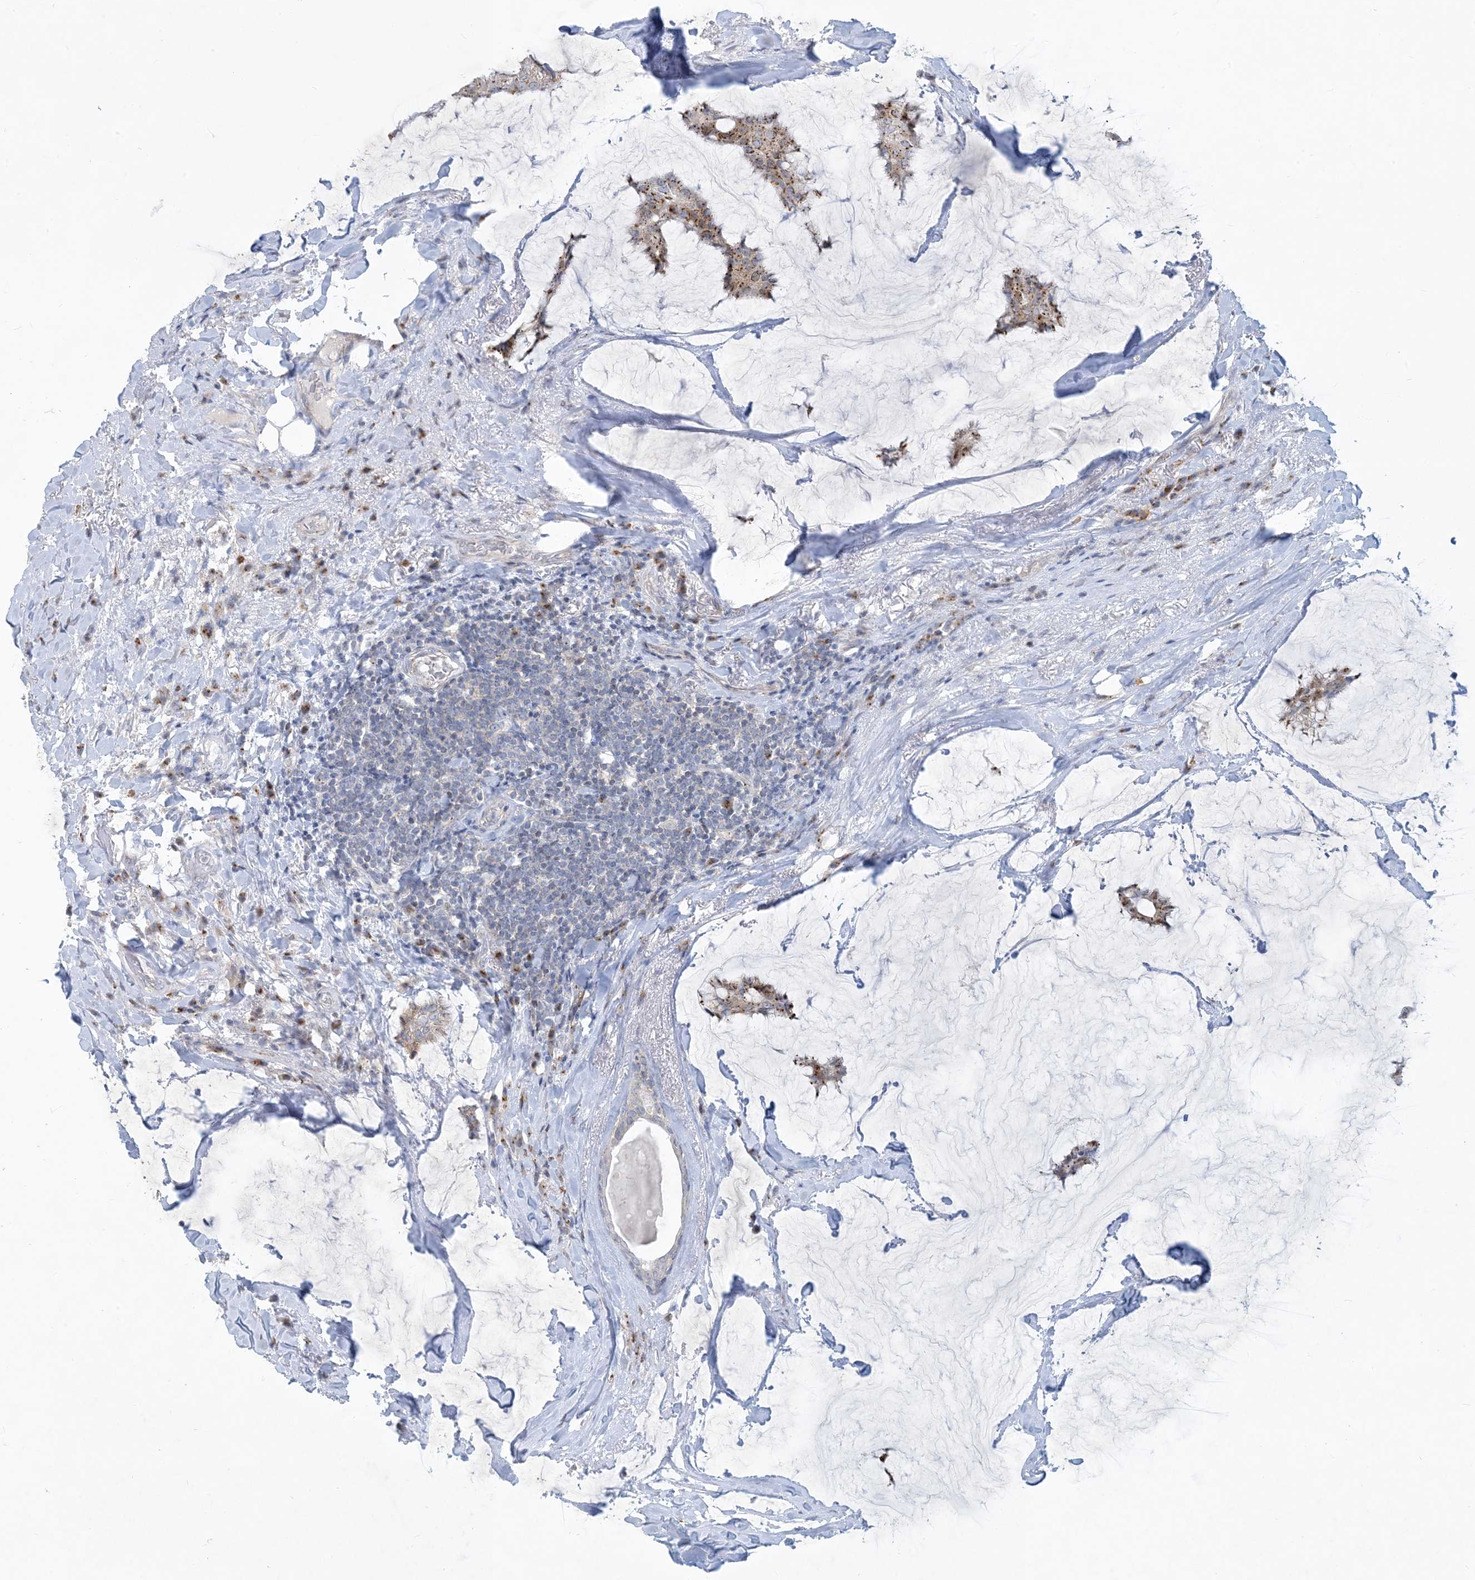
{"staining": {"intensity": "moderate", "quantity": ">75%", "location": "cytoplasmic/membranous"}, "tissue": "breast cancer", "cell_type": "Tumor cells", "image_type": "cancer", "snomed": [{"axis": "morphology", "description": "Duct carcinoma"}, {"axis": "topography", "description": "Breast"}], "caption": "Immunohistochemistry (IHC) histopathology image of neoplastic tissue: human breast cancer (intraductal carcinoma) stained using IHC displays medium levels of moderate protein expression localized specifically in the cytoplasmic/membranous of tumor cells, appearing as a cytoplasmic/membranous brown color.", "gene": "CCDC14", "patient": {"sex": "female", "age": 93}}